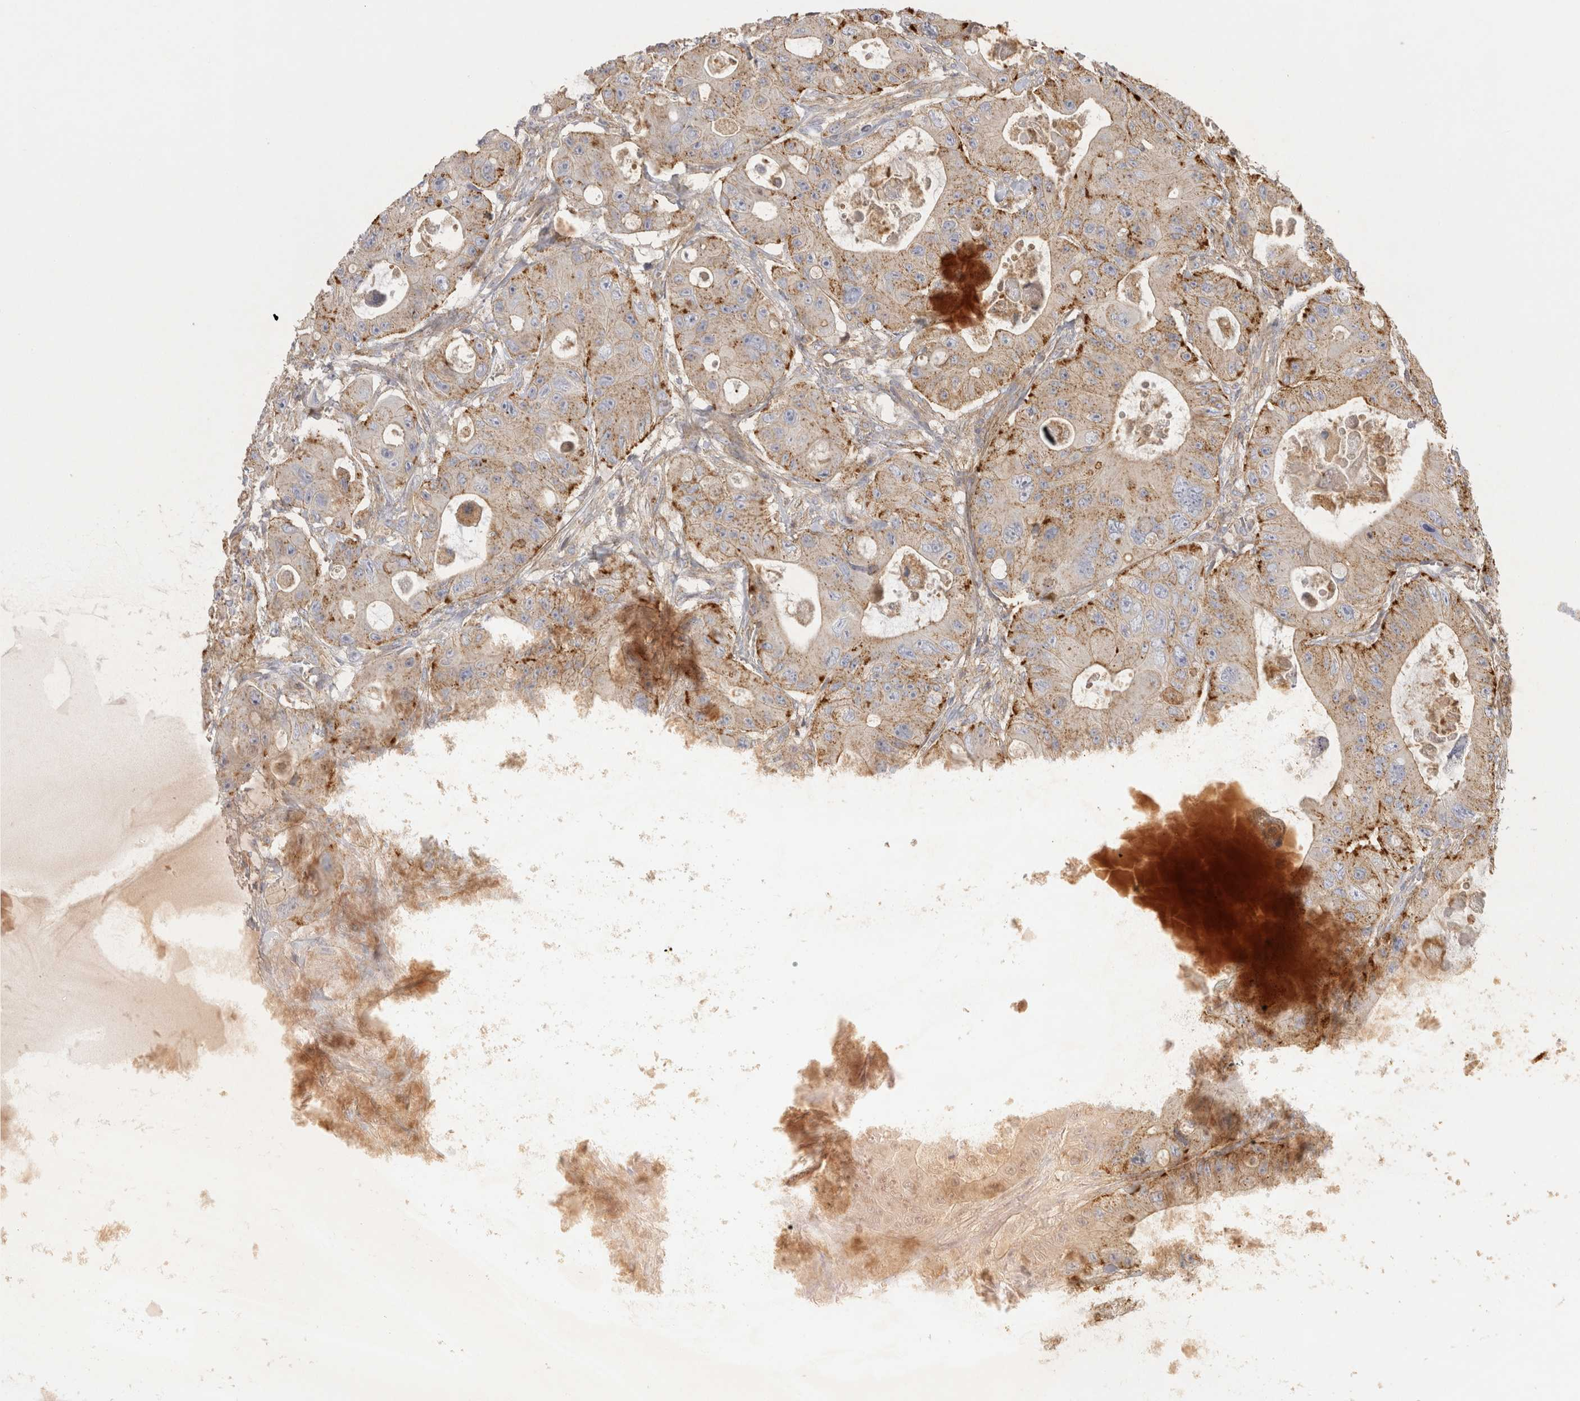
{"staining": {"intensity": "weak", "quantity": ">75%", "location": "cytoplasmic/membranous"}, "tissue": "colorectal cancer", "cell_type": "Tumor cells", "image_type": "cancer", "snomed": [{"axis": "morphology", "description": "Adenocarcinoma, NOS"}, {"axis": "topography", "description": "Colon"}], "caption": "The micrograph exhibits a brown stain indicating the presence of a protein in the cytoplasmic/membranous of tumor cells in colorectal cancer.", "gene": "CHMP6", "patient": {"sex": "female", "age": 46}}